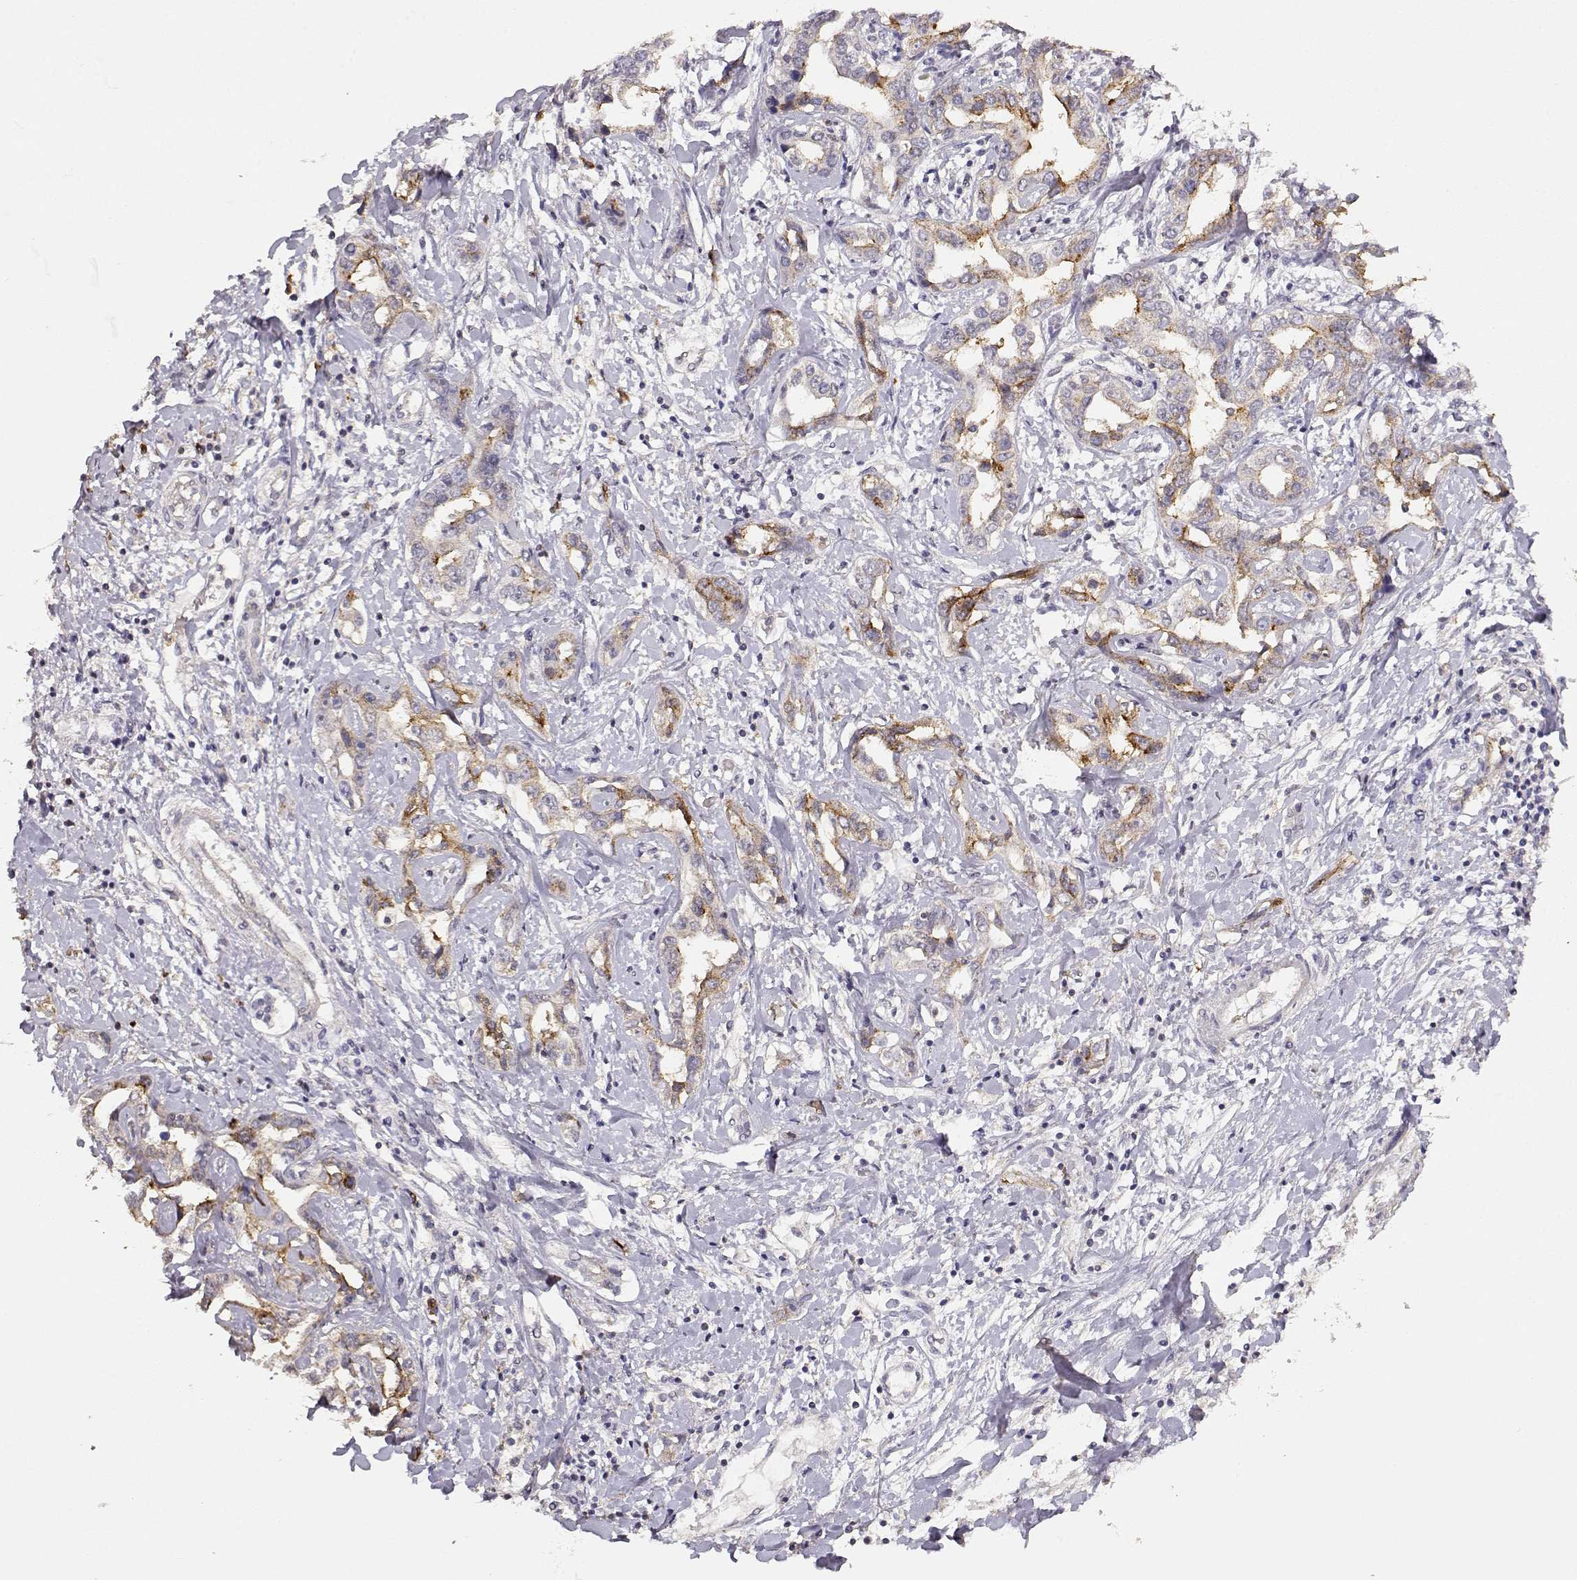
{"staining": {"intensity": "moderate", "quantity": "25%-75%", "location": "cytoplasmic/membranous"}, "tissue": "liver cancer", "cell_type": "Tumor cells", "image_type": "cancer", "snomed": [{"axis": "morphology", "description": "Cholangiocarcinoma"}, {"axis": "topography", "description": "Liver"}], "caption": "This histopathology image displays cholangiocarcinoma (liver) stained with immunohistochemistry (IHC) to label a protein in brown. The cytoplasmic/membranous of tumor cells show moderate positivity for the protein. Nuclei are counter-stained blue.", "gene": "TNFRSF10C", "patient": {"sex": "male", "age": 59}}